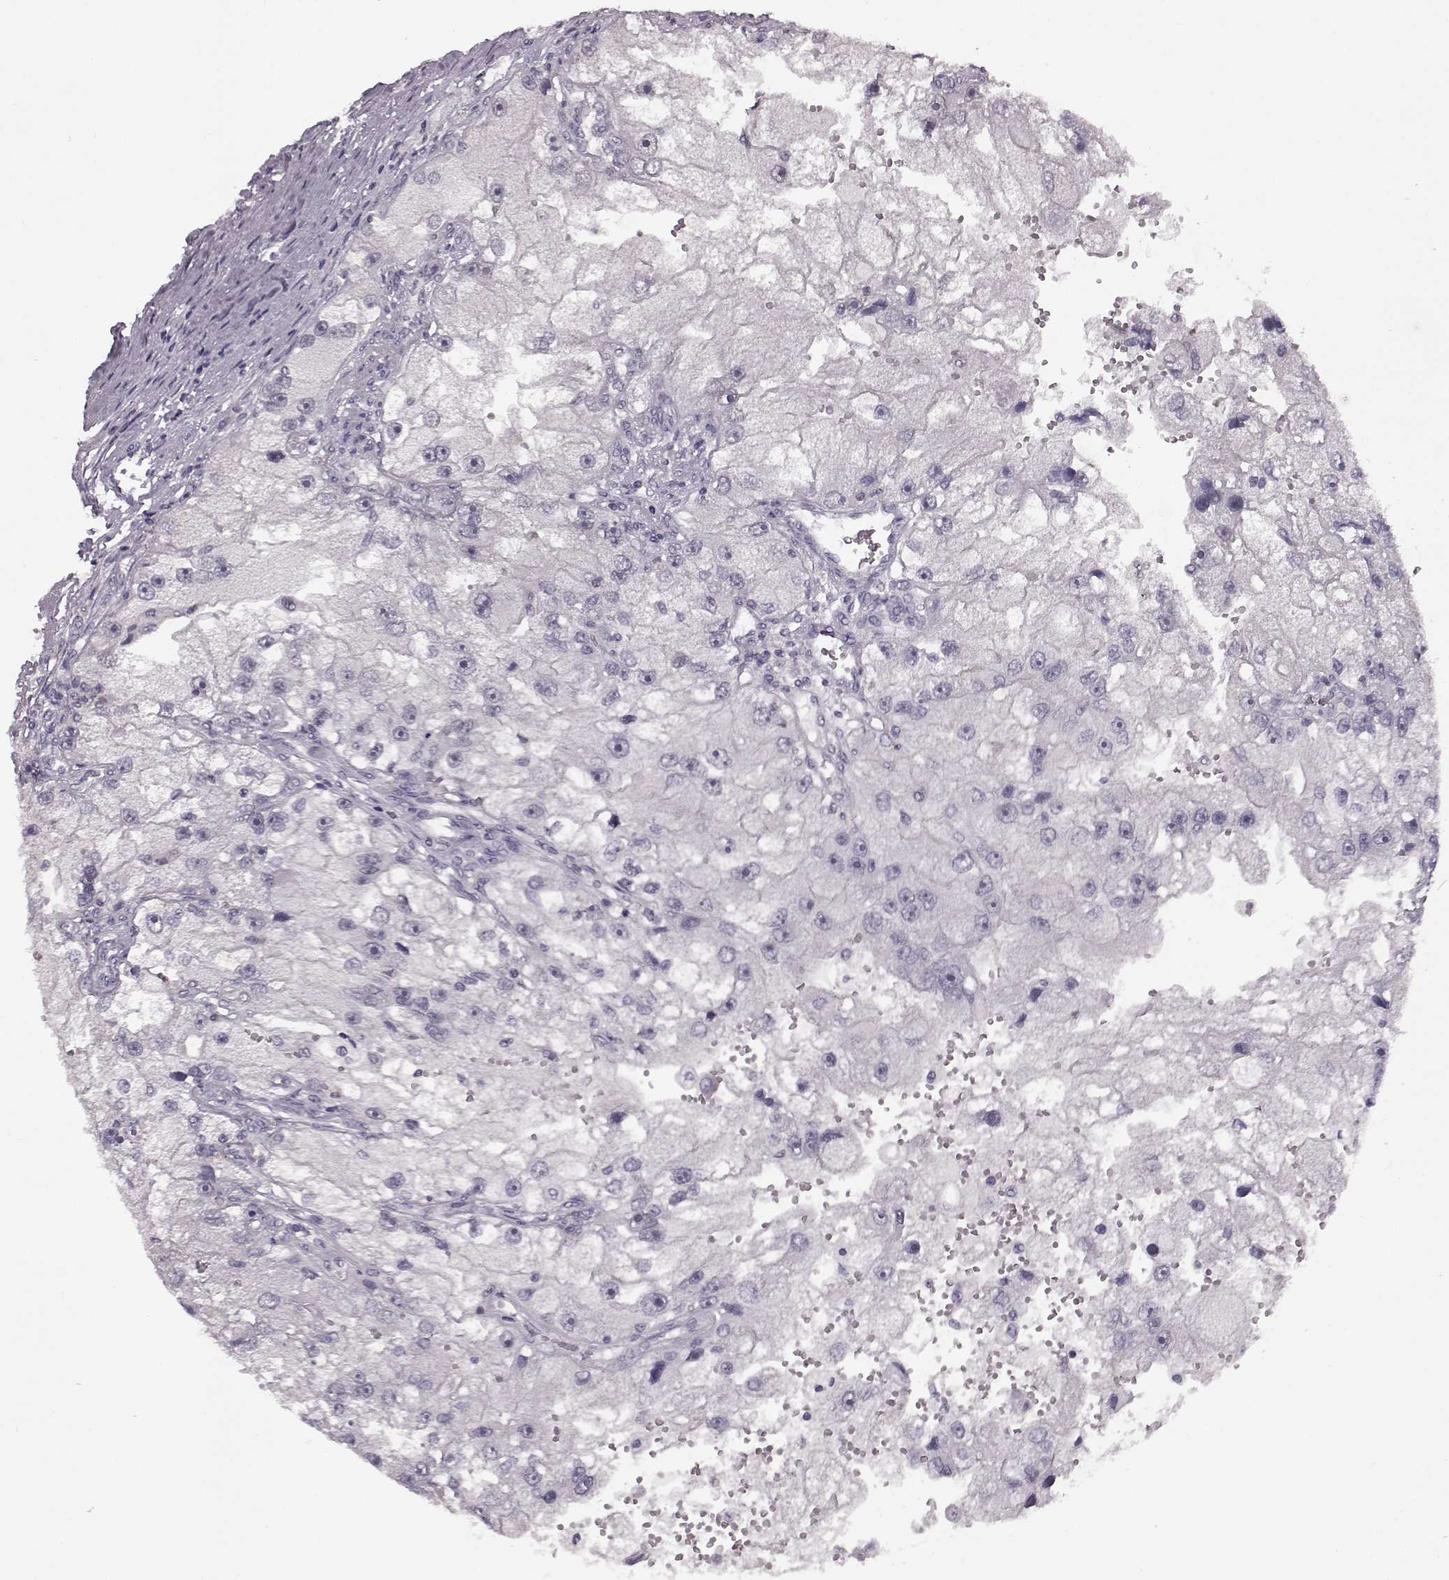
{"staining": {"intensity": "negative", "quantity": "none", "location": "none"}, "tissue": "renal cancer", "cell_type": "Tumor cells", "image_type": "cancer", "snomed": [{"axis": "morphology", "description": "Adenocarcinoma, NOS"}, {"axis": "topography", "description": "Kidney"}], "caption": "DAB (3,3'-diaminobenzidine) immunohistochemical staining of human renal adenocarcinoma shows no significant staining in tumor cells.", "gene": "RP1L1", "patient": {"sex": "male", "age": 63}}